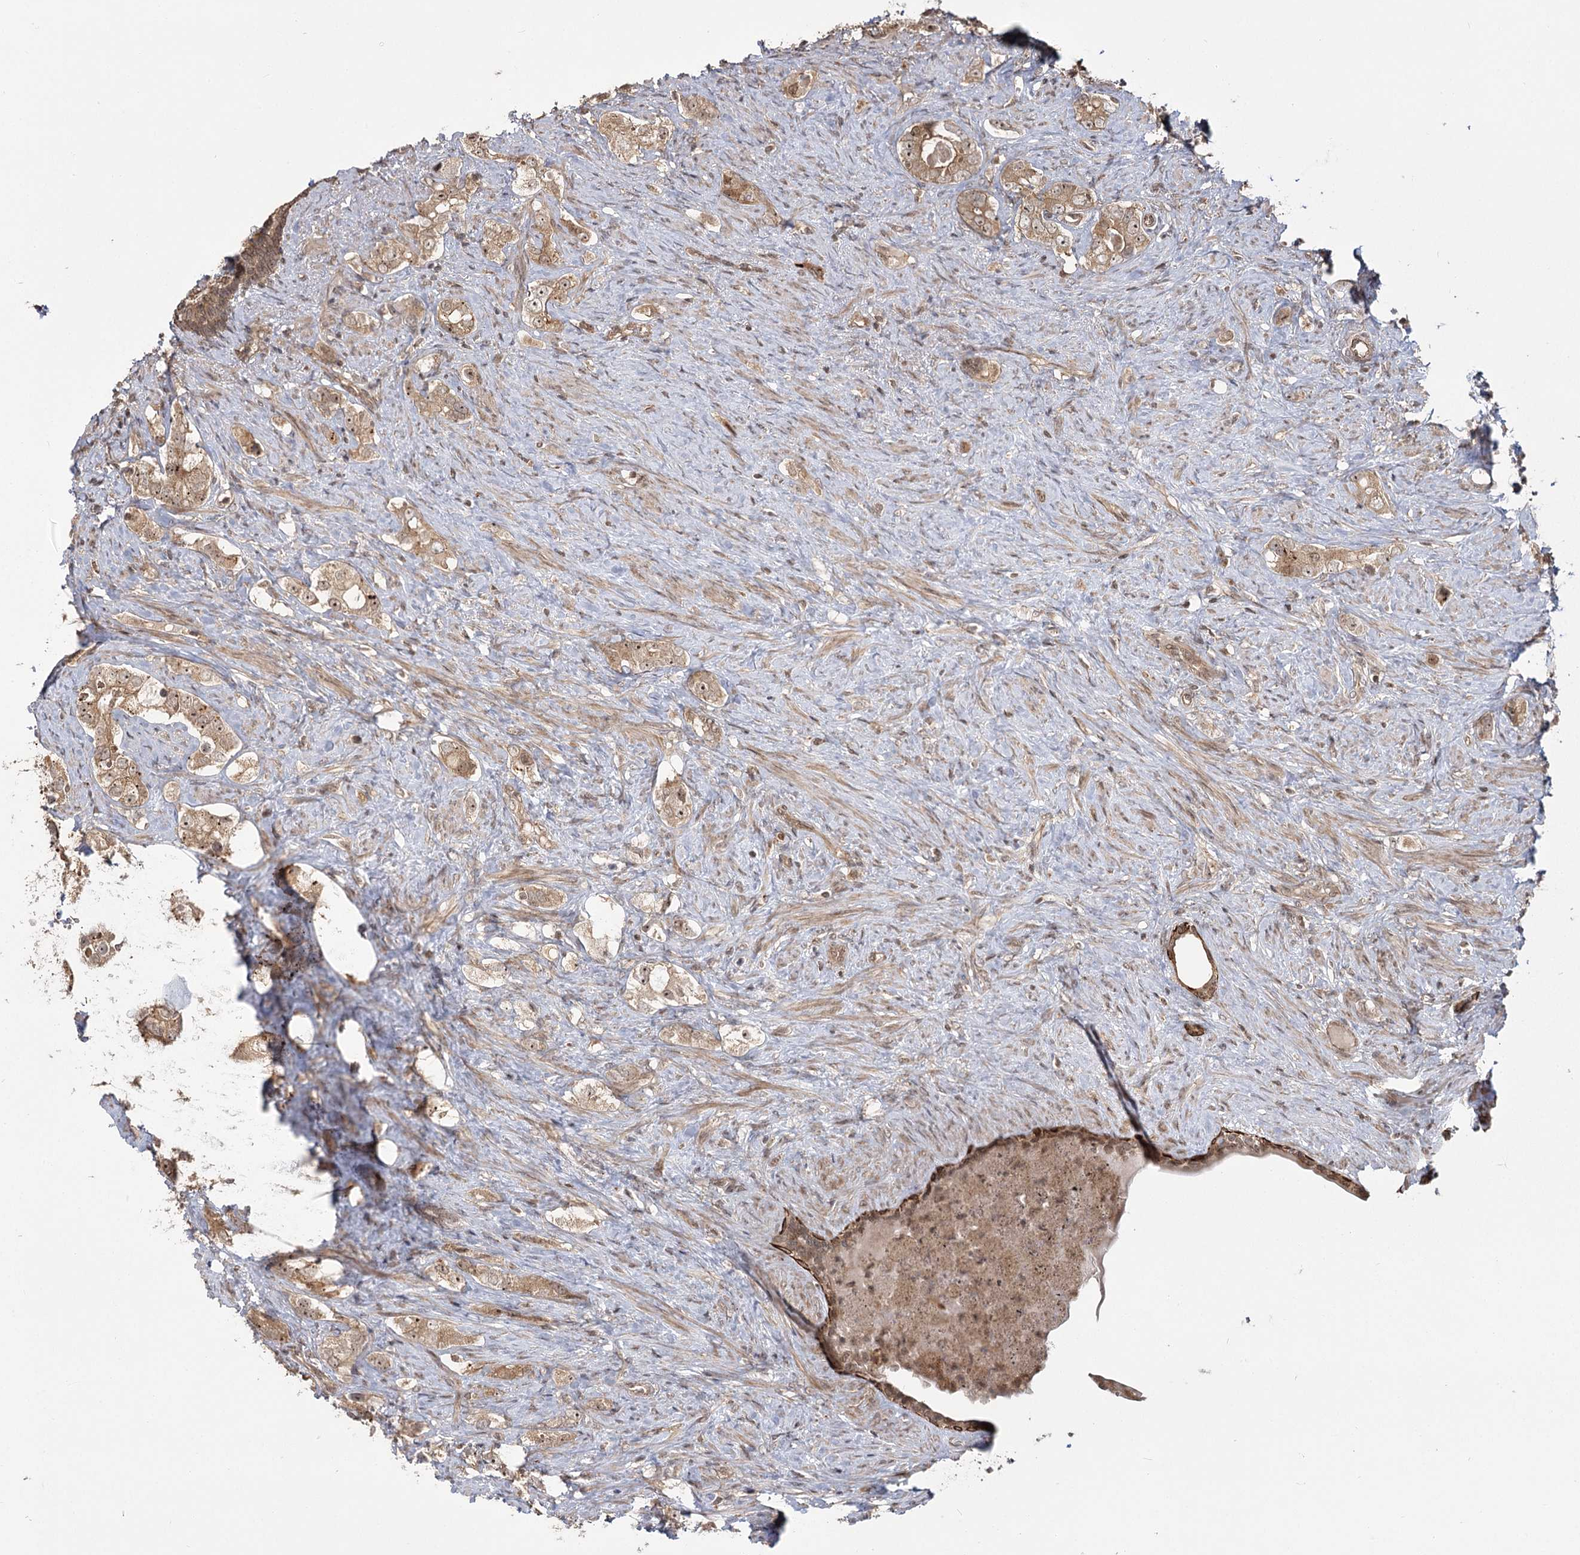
{"staining": {"intensity": "moderate", "quantity": ">75%", "location": "cytoplasmic/membranous,nuclear"}, "tissue": "prostate cancer", "cell_type": "Tumor cells", "image_type": "cancer", "snomed": [{"axis": "morphology", "description": "Adenocarcinoma, High grade"}, {"axis": "topography", "description": "Prostate"}], "caption": "Immunohistochemical staining of high-grade adenocarcinoma (prostate) displays moderate cytoplasmic/membranous and nuclear protein expression in approximately >75% of tumor cells.", "gene": "R3HDM2", "patient": {"sex": "male", "age": 63}}